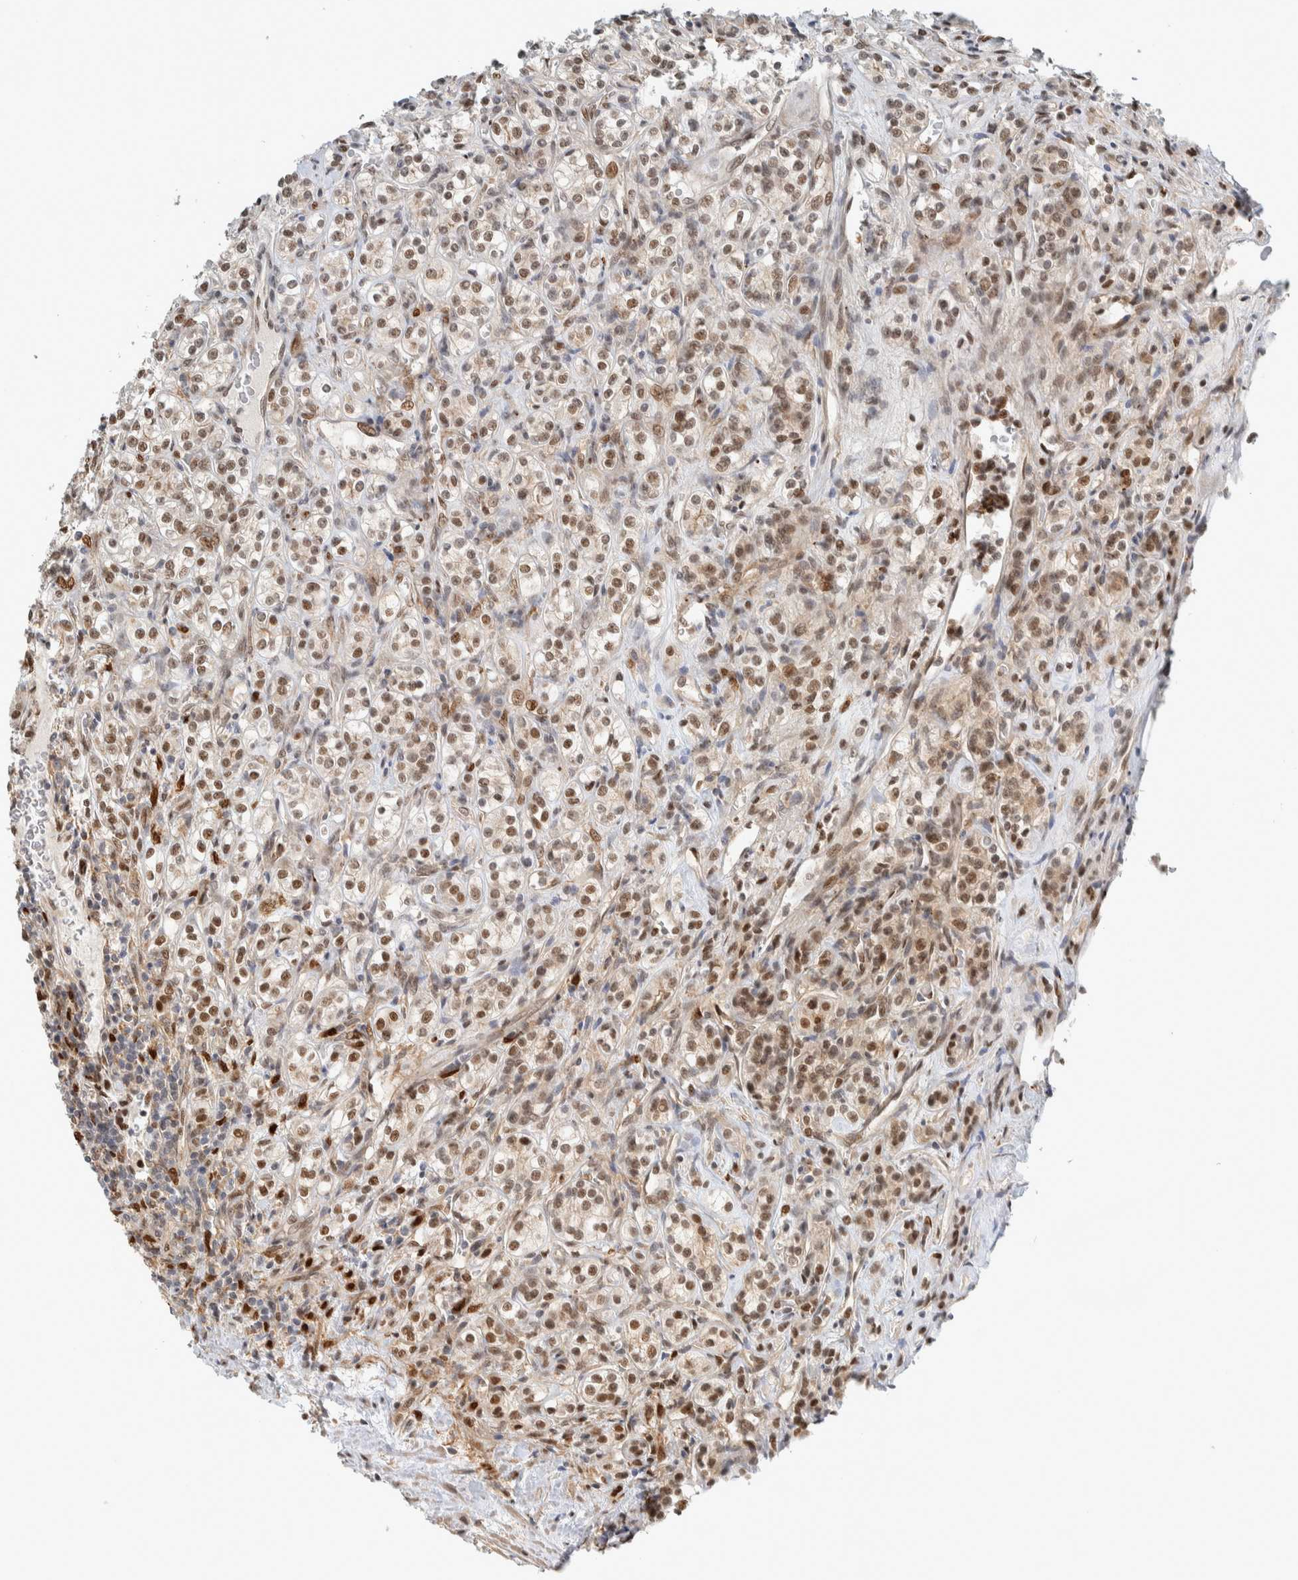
{"staining": {"intensity": "moderate", "quantity": ">75%", "location": "nuclear"}, "tissue": "renal cancer", "cell_type": "Tumor cells", "image_type": "cancer", "snomed": [{"axis": "morphology", "description": "Adenocarcinoma, NOS"}, {"axis": "topography", "description": "Kidney"}], "caption": "A high-resolution histopathology image shows IHC staining of renal cancer, which shows moderate nuclear expression in about >75% of tumor cells. Using DAB (brown) and hematoxylin (blue) stains, captured at high magnification using brightfield microscopy.", "gene": "TFE3", "patient": {"sex": "male", "age": 77}}